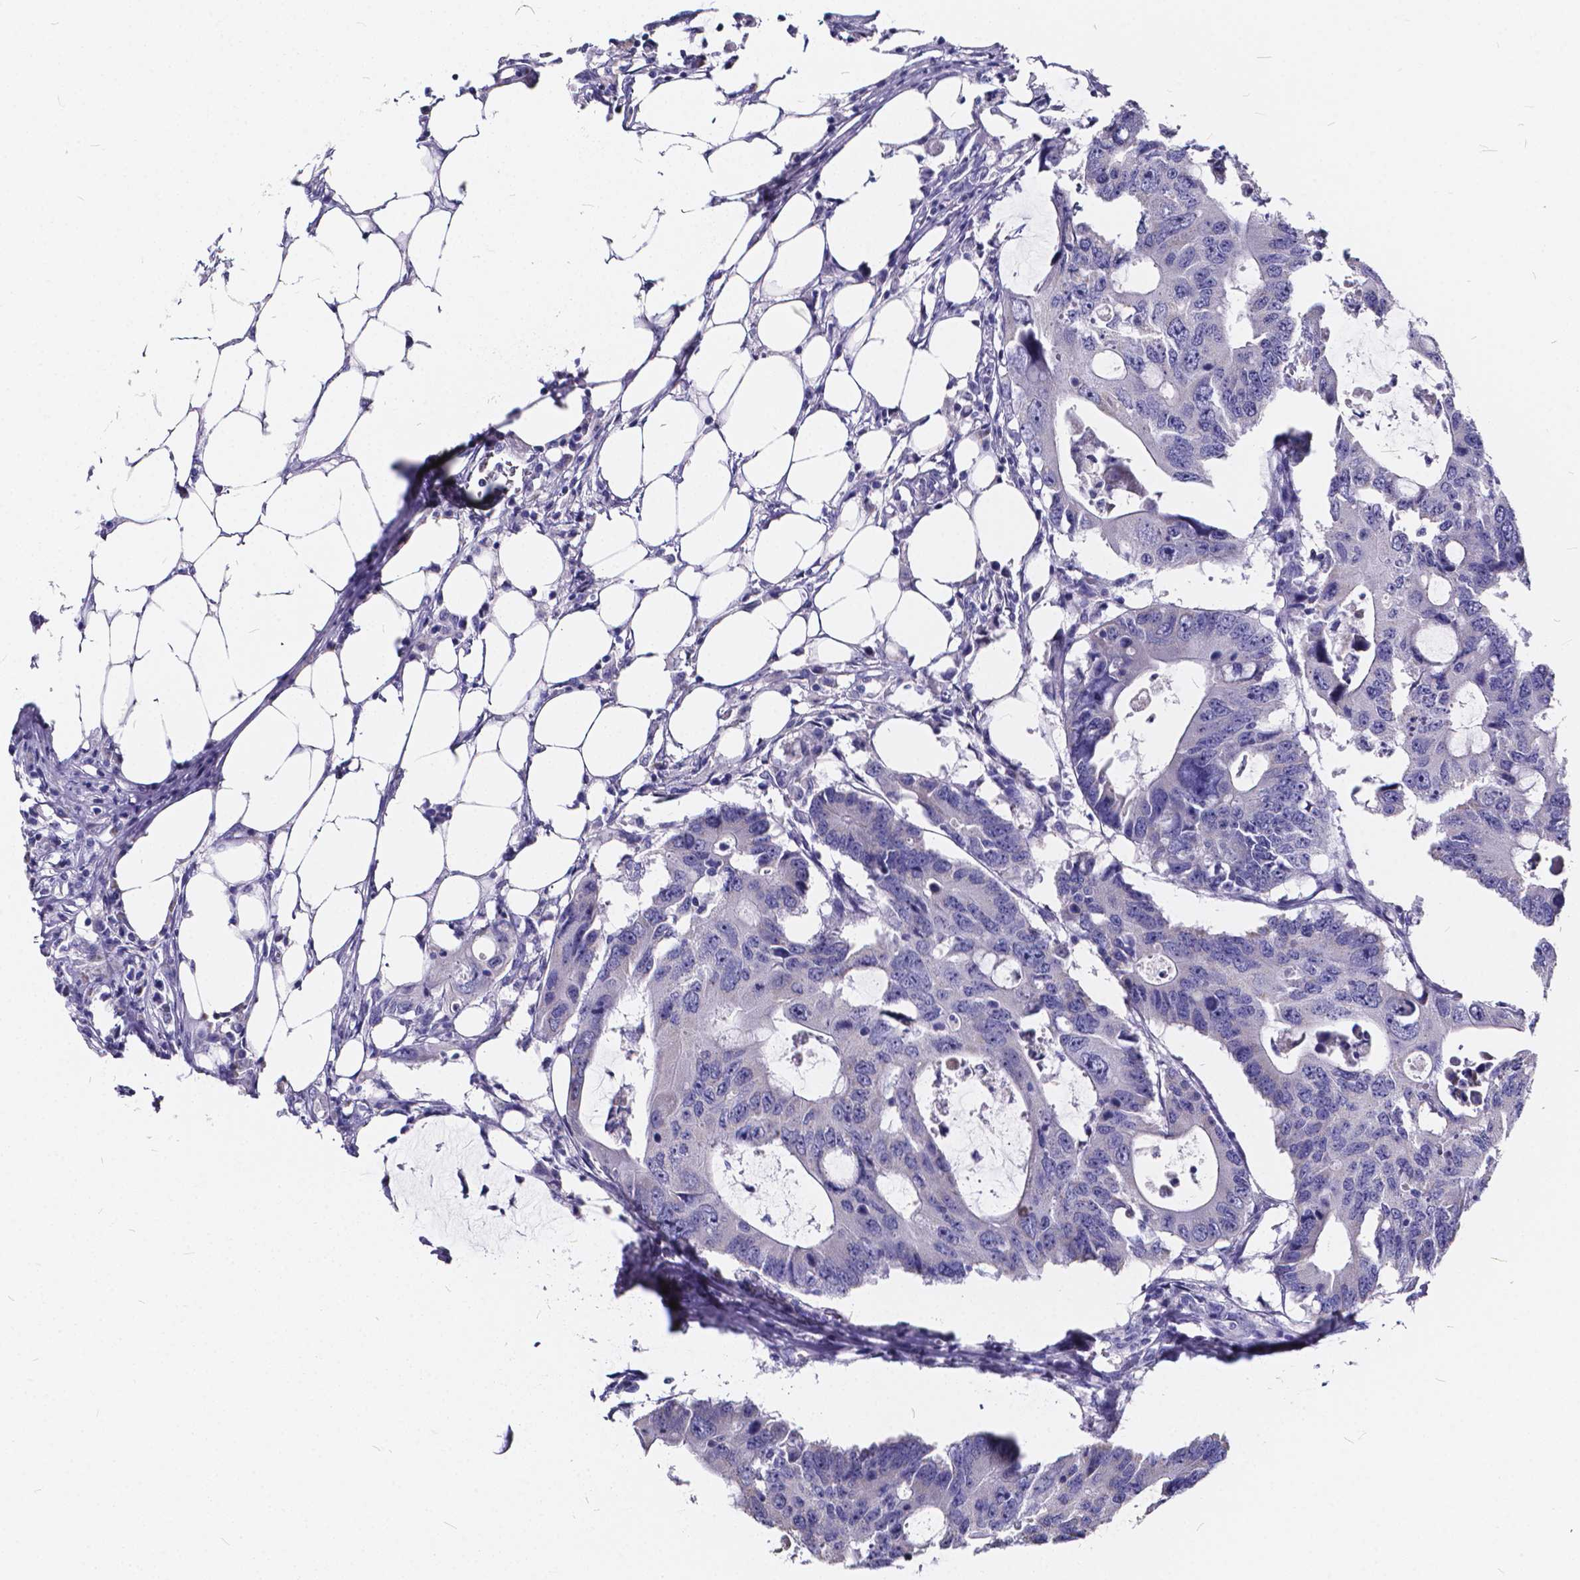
{"staining": {"intensity": "negative", "quantity": "none", "location": "none"}, "tissue": "colorectal cancer", "cell_type": "Tumor cells", "image_type": "cancer", "snomed": [{"axis": "morphology", "description": "Adenocarcinoma, NOS"}, {"axis": "topography", "description": "Colon"}], "caption": "Tumor cells are negative for protein expression in human adenocarcinoma (colorectal).", "gene": "SPEF2", "patient": {"sex": "male", "age": 71}}